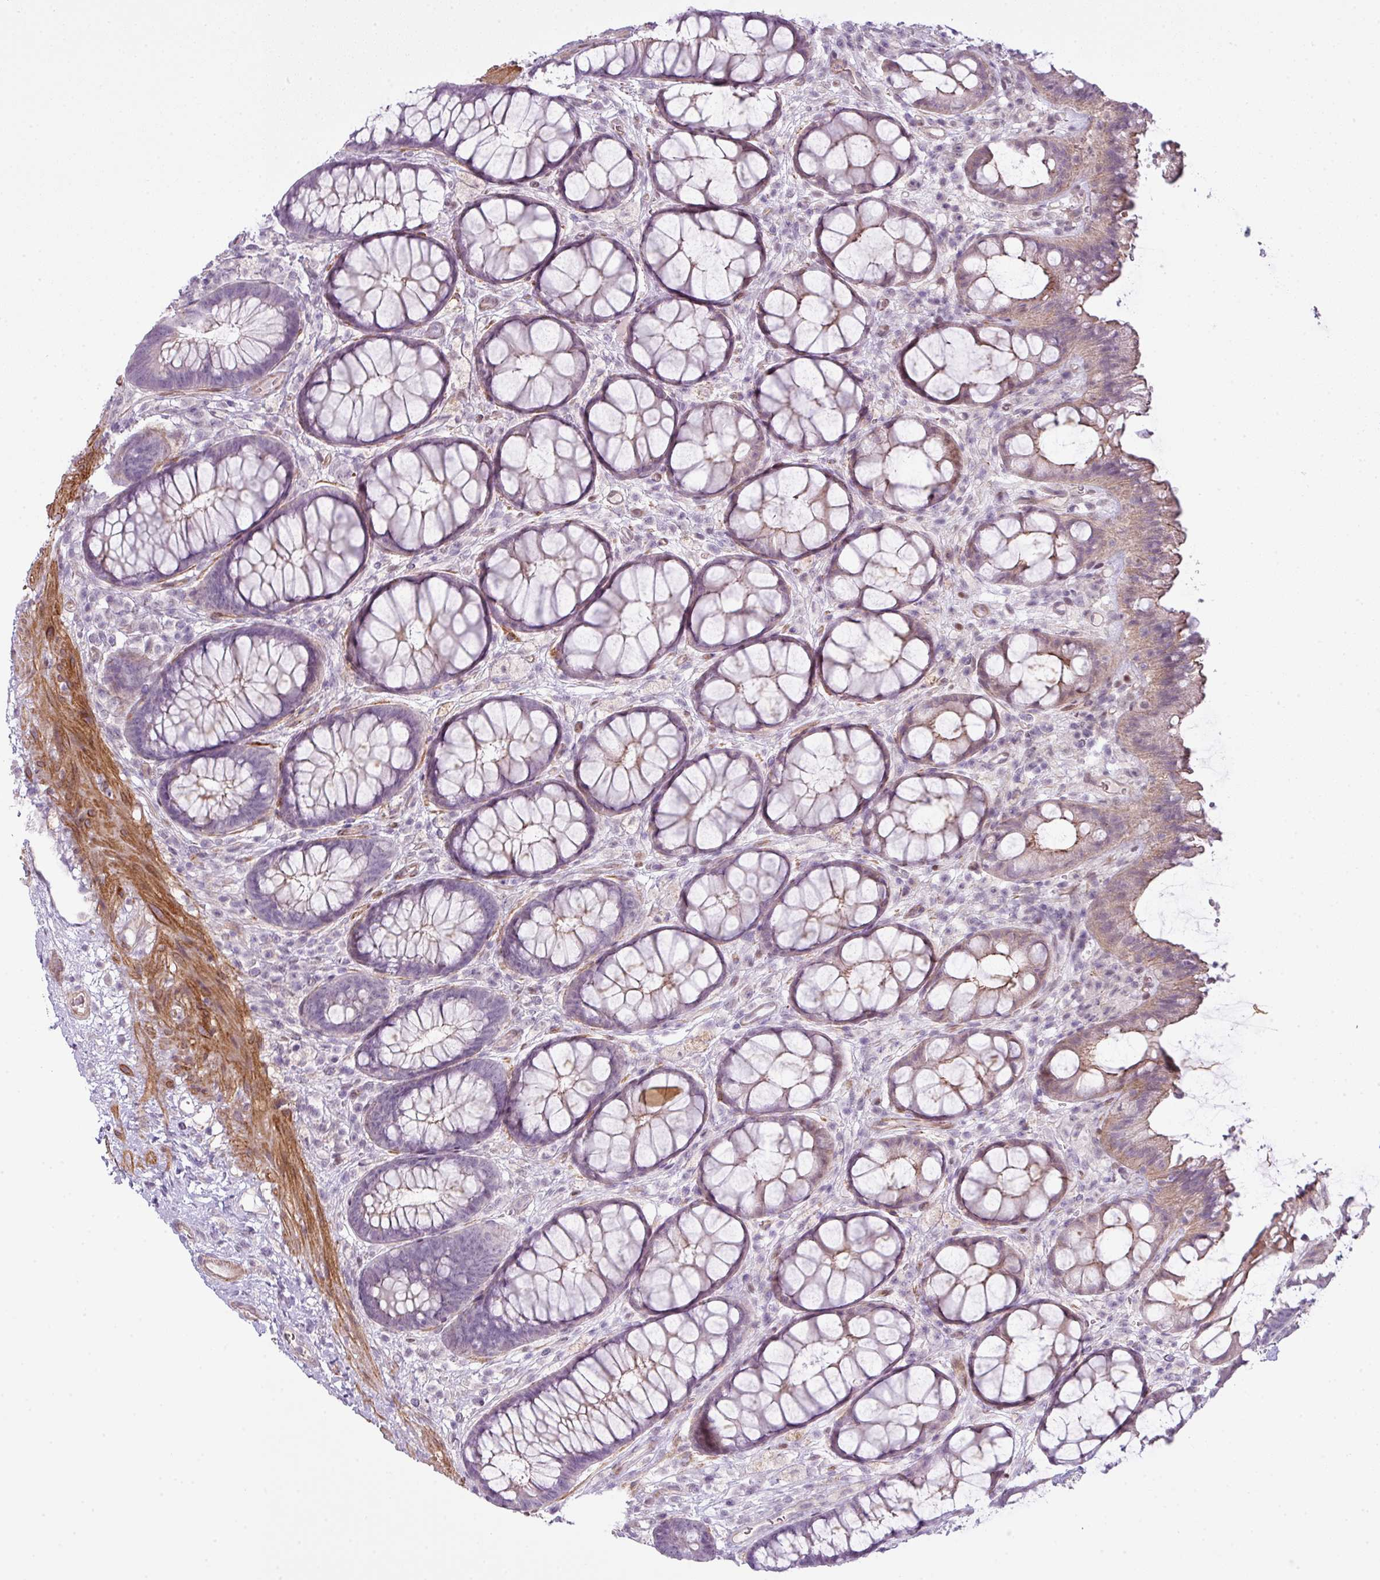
{"staining": {"intensity": "weak", "quantity": "25%-75%", "location": "cytoplasmic/membranous"}, "tissue": "rectum", "cell_type": "Glandular cells", "image_type": "normal", "snomed": [{"axis": "morphology", "description": "Normal tissue, NOS"}, {"axis": "topography", "description": "Rectum"}], "caption": "Immunohistochemistry of benign human rectum displays low levels of weak cytoplasmic/membranous staining in approximately 25%-75% of glandular cells.", "gene": "ZNF688", "patient": {"sex": "female", "age": 67}}